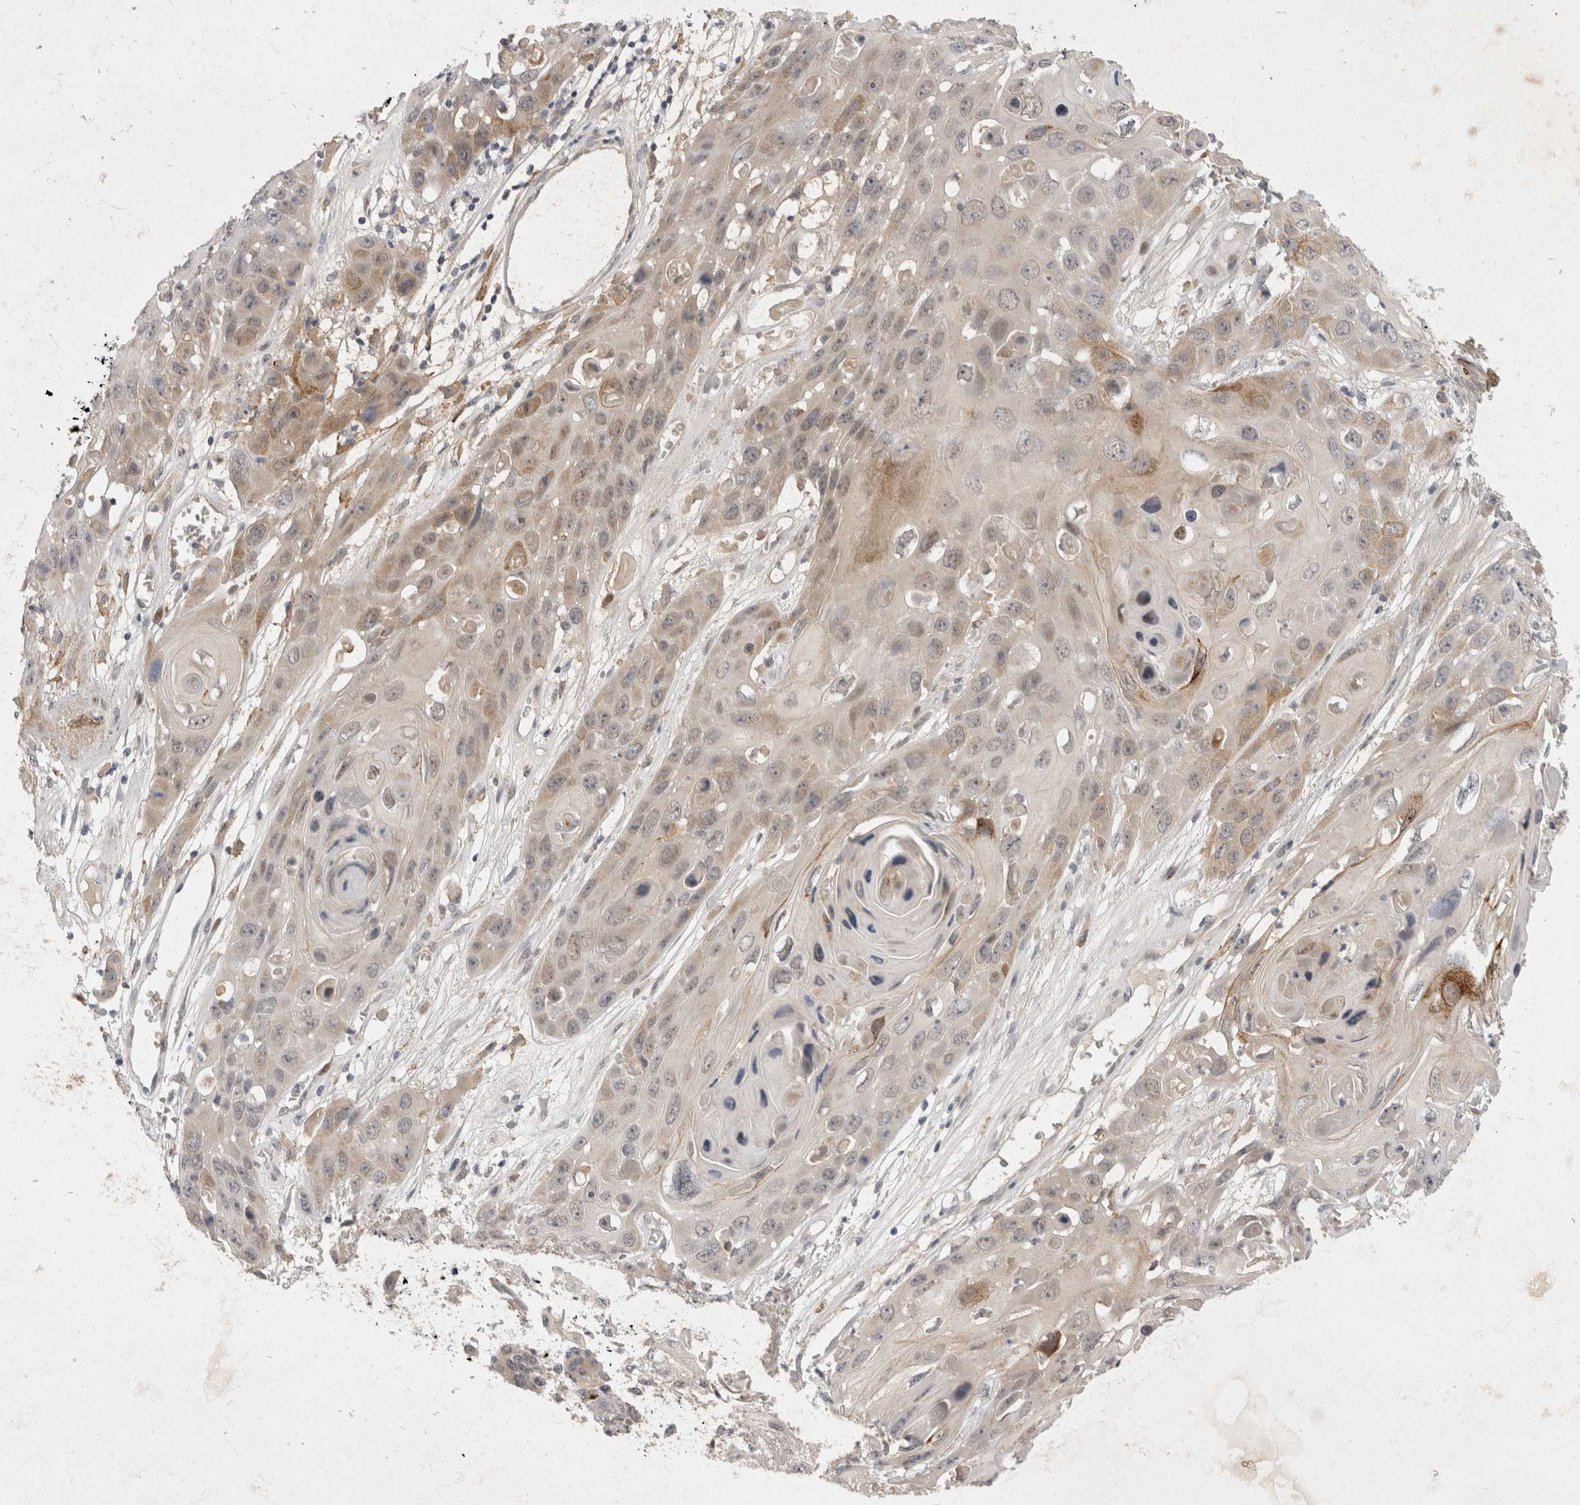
{"staining": {"intensity": "weak", "quantity": "25%-75%", "location": "cytoplasmic/membranous"}, "tissue": "skin cancer", "cell_type": "Tumor cells", "image_type": "cancer", "snomed": [{"axis": "morphology", "description": "Squamous cell carcinoma, NOS"}, {"axis": "topography", "description": "Skin"}], "caption": "An immunohistochemistry (IHC) photomicrograph of neoplastic tissue is shown. Protein staining in brown shows weak cytoplasmic/membranous positivity in squamous cell carcinoma (skin) within tumor cells. Nuclei are stained in blue.", "gene": "TOM1L2", "patient": {"sex": "male", "age": 55}}